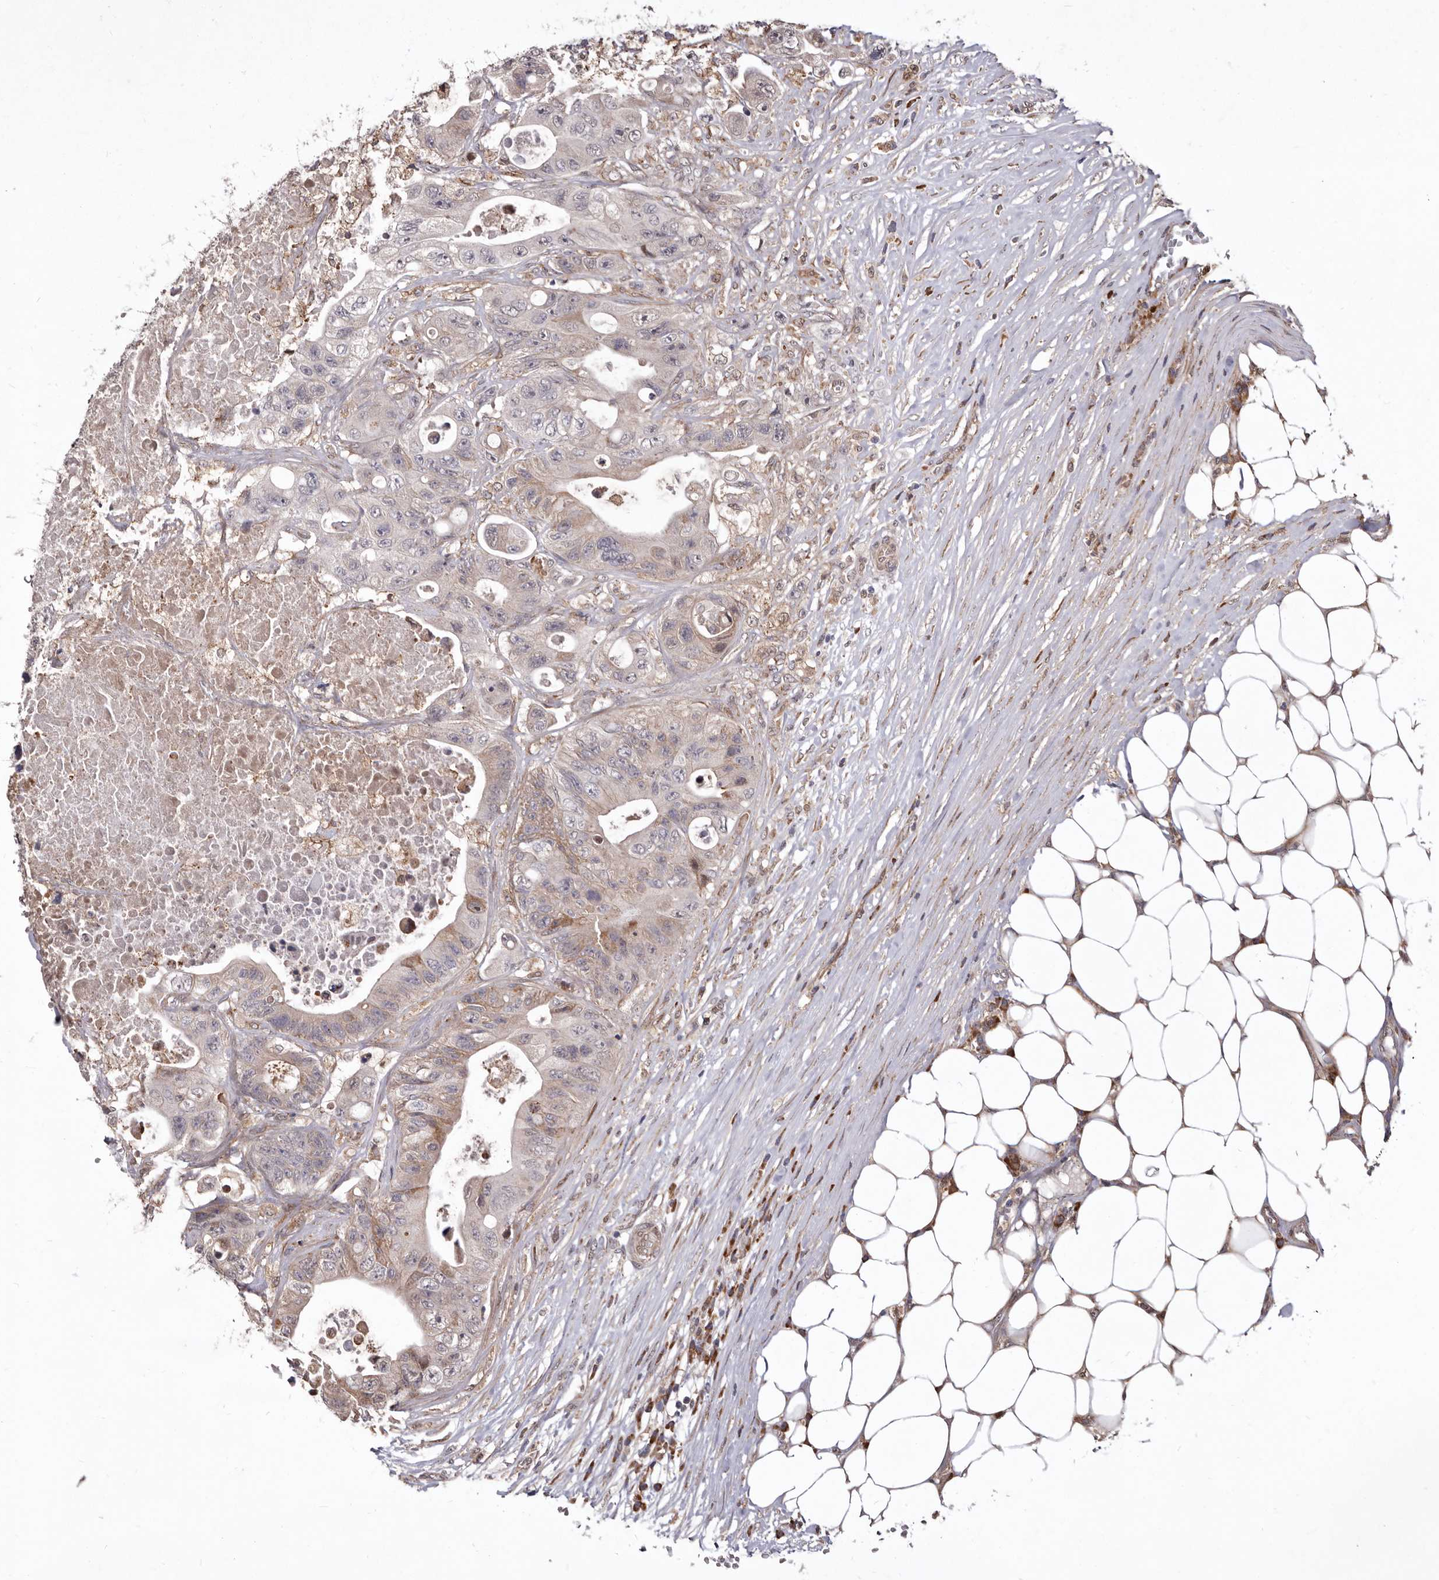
{"staining": {"intensity": "moderate", "quantity": "<25%", "location": "cytoplasmic/membranous"}, "tissue": "colorectal cancer", "cell_type": "Tumor cells", "image_type": "cancer", "snomed": [{"axis": "morphology", "description": "Adenocarcinoma, NOS"}, {"axis": "topography", "description": "Colon"}], "caption": "Immunohistochemistry (IHC) of colorectal cancer (adenocarcinoma) reveals low levels of moderate cytoplasmic/membranous positivity in about <25% of tumor cells.", "gene": "RRM2B", "patient": {"sex": "female", "age": 46}}